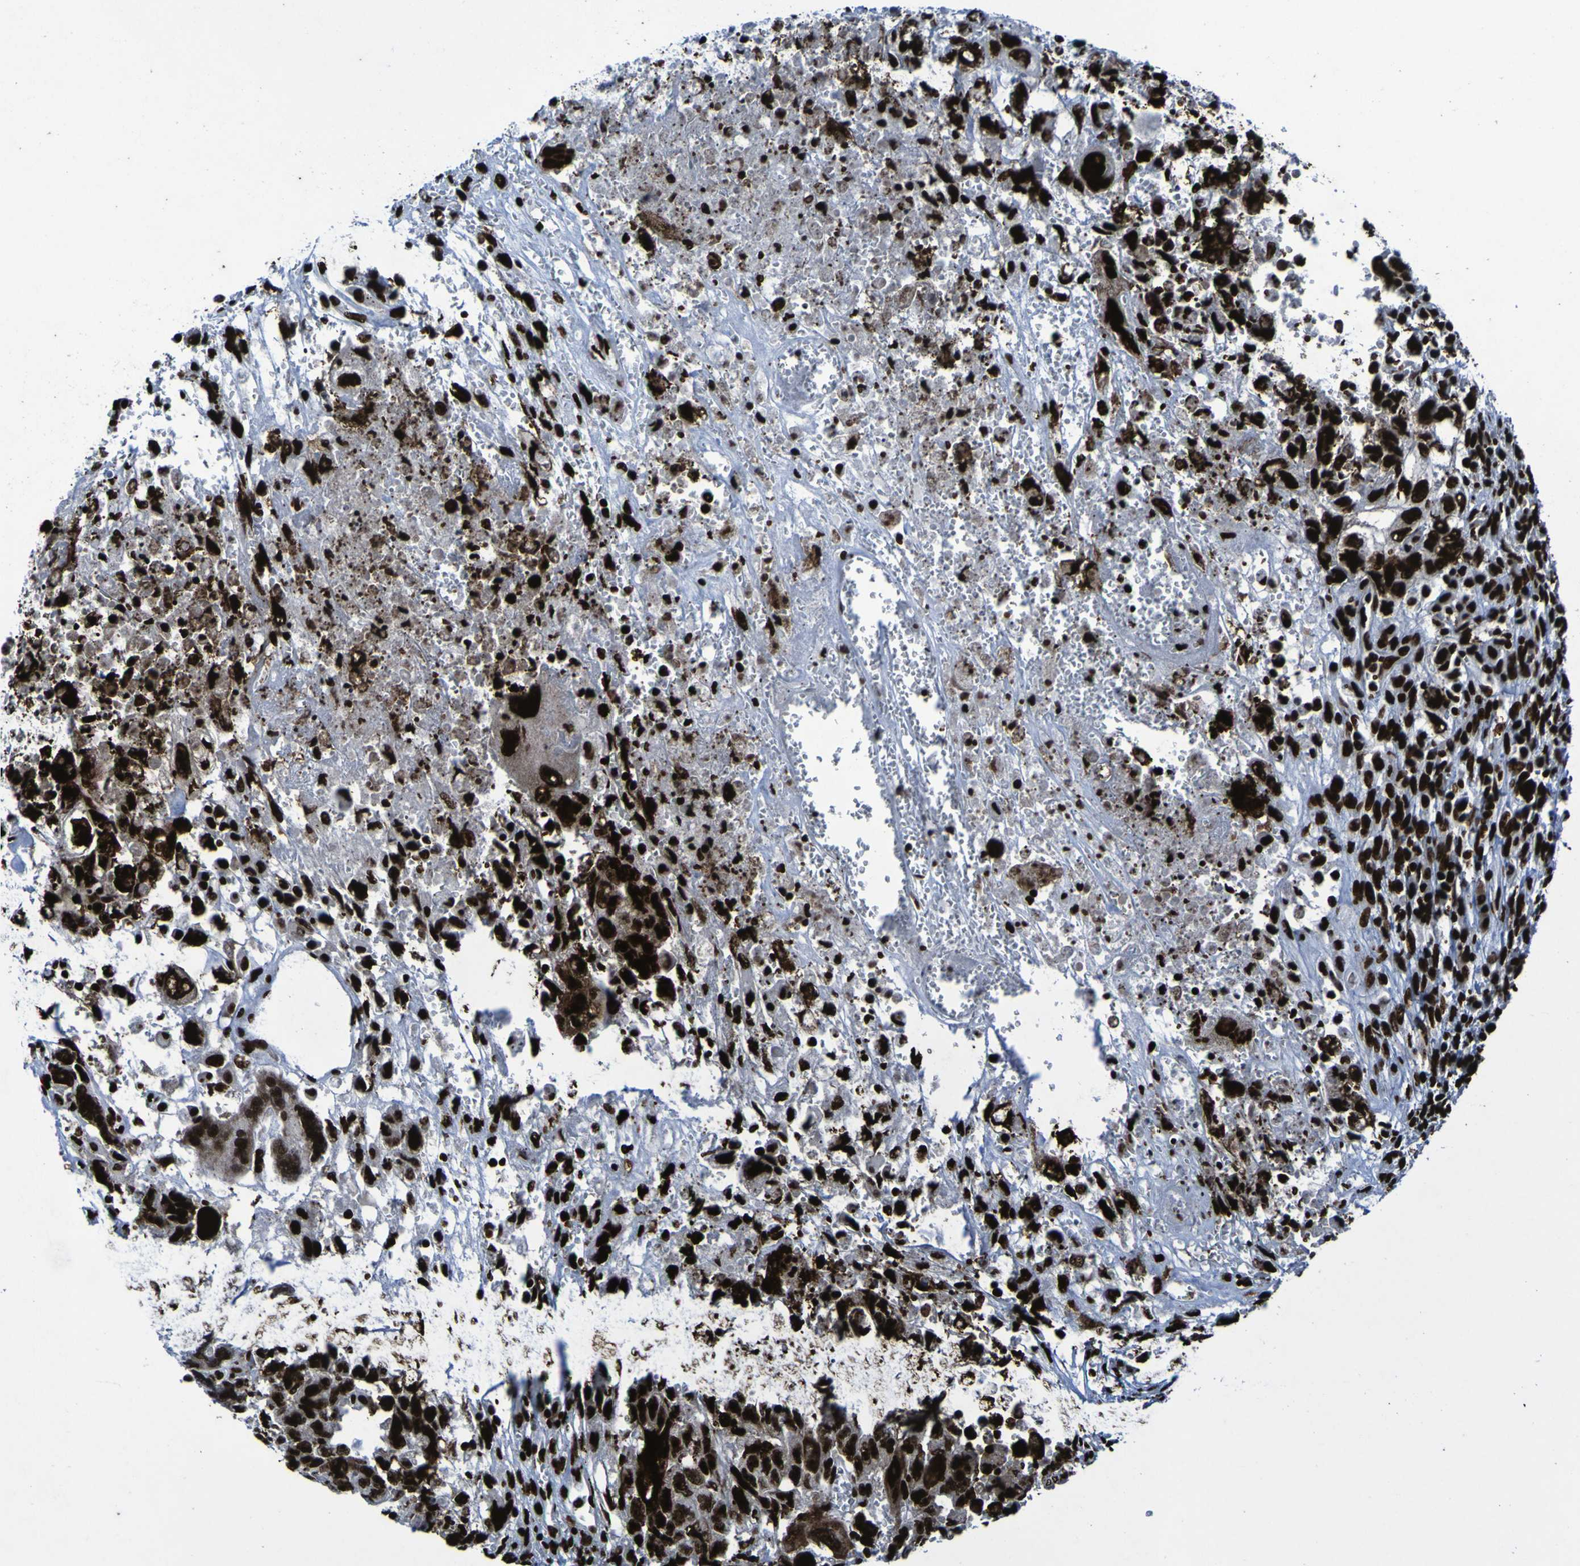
{"staining": {"intensity": "strong", "quantity": ">75%", "location": "nuclear"}, "tissue": "testis cancer", "cell_type": "Tumor cells", "image_type": "cancer", "snomed": [{"axis": "morphology", "description": "Carcinoma, Embryonal, NOS"}, {"axis": "topography", "description": "Testis"}], "caption": "Protein expression analysis of human testis embryonal carcinoma reveals strong nuclear expression in about >75% of tumor cells.", "gene": "NPM1", "patient": {"sex": "male", "age": 28}}